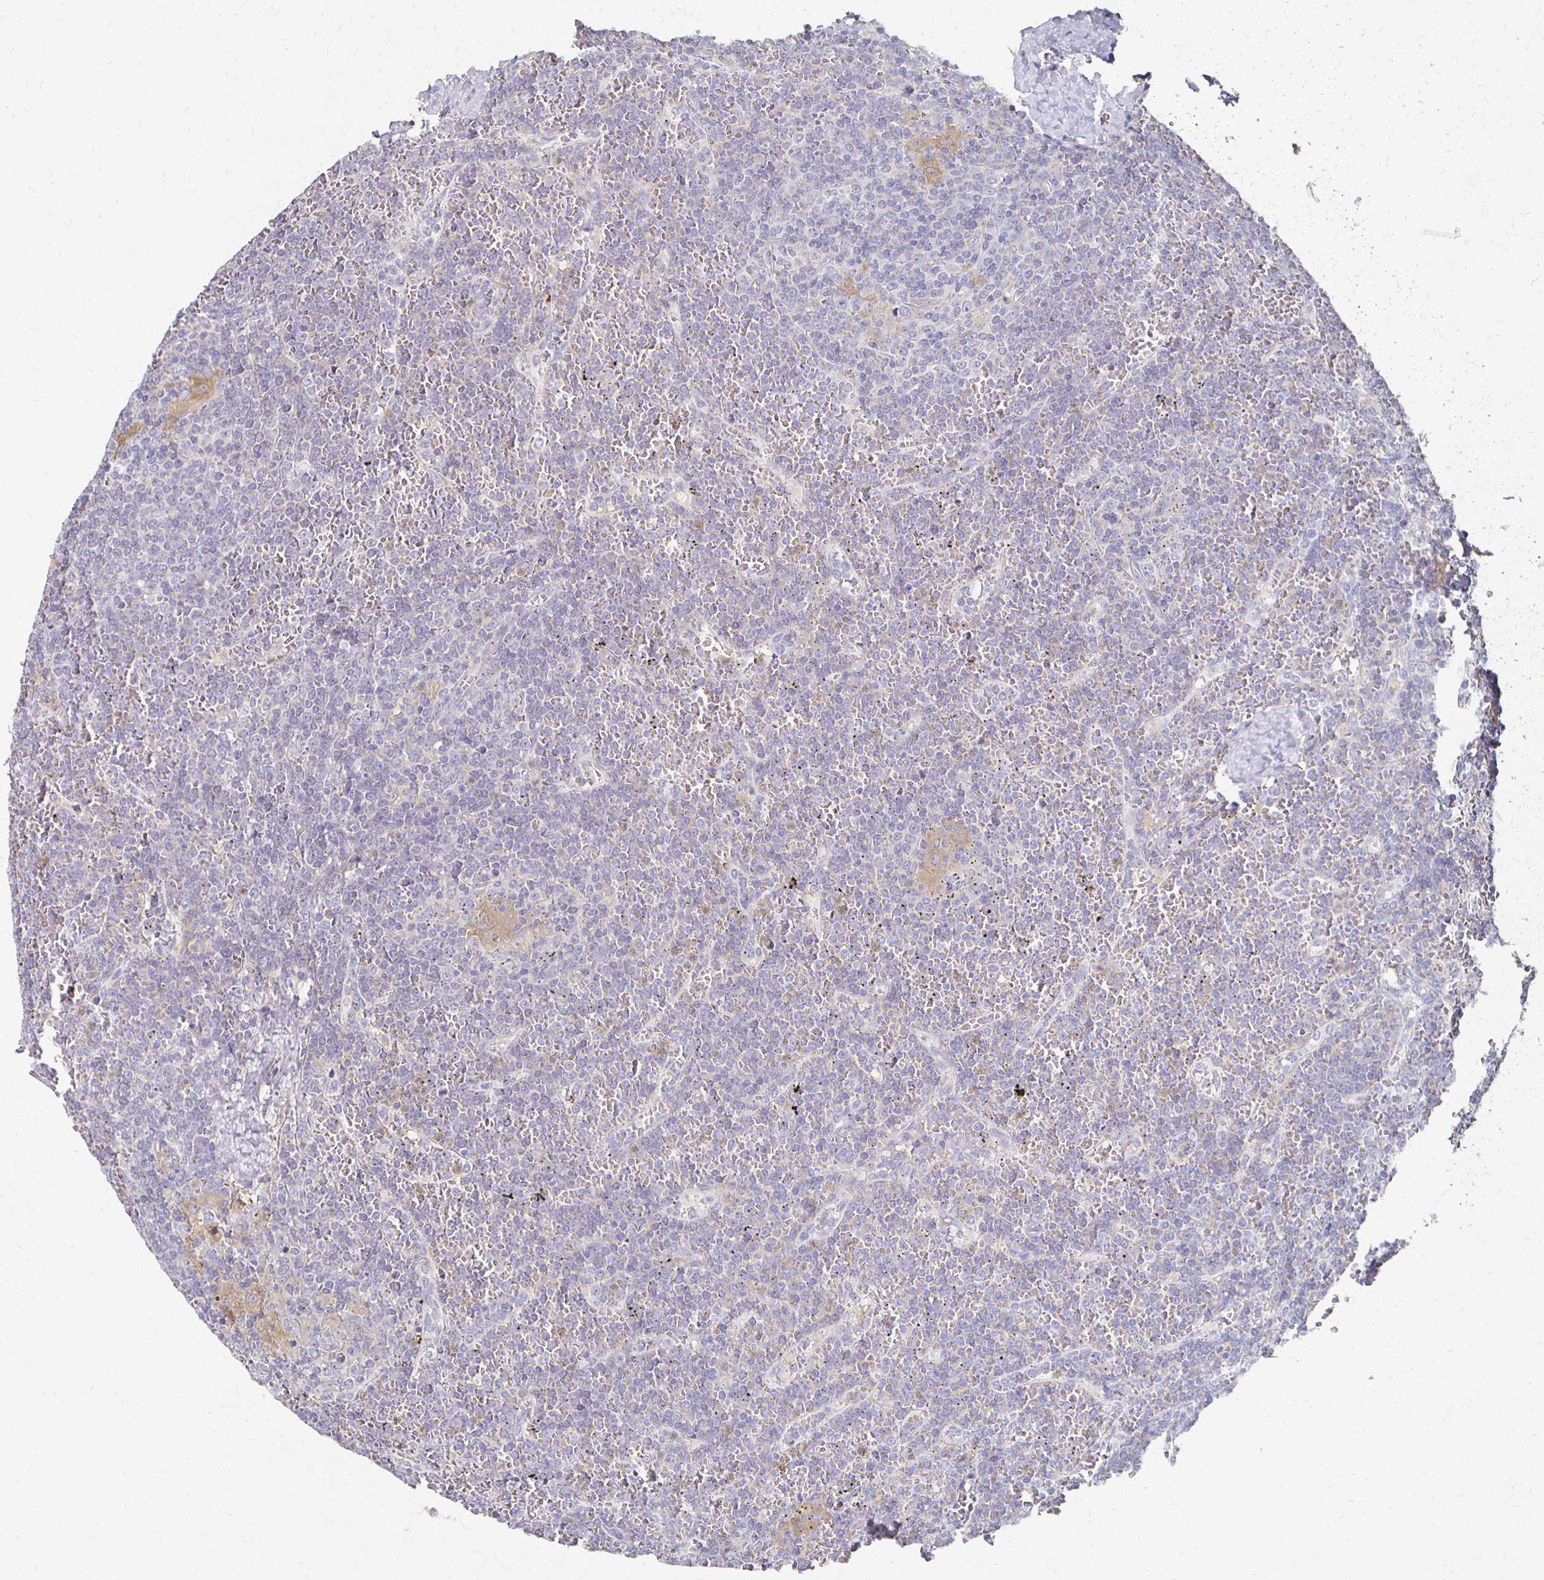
{"staining": {"intensity": "negative", "quantity": "none", "location": "none"}, "tissue": "lymphoma", "cell_type": "Tumor cells", "image_type": "cancer", "snomed": [{"axis": "morphology", "description": "Malignant lymphoma, non-Hodgkin's type, Low grade"}, {"axis": "topography", "description": "Spleen"}], "caption": "IHC histopathology image of neoplastic tissue: malignant lymphoma, non-Hodgkin's type (low-grade) stained with DAB exhibits no significant protein expression in tumor cells. Nuclei are stained in blue.", "gene": "CX3CR1", "patient": {"sex": "female", "age": 19}}